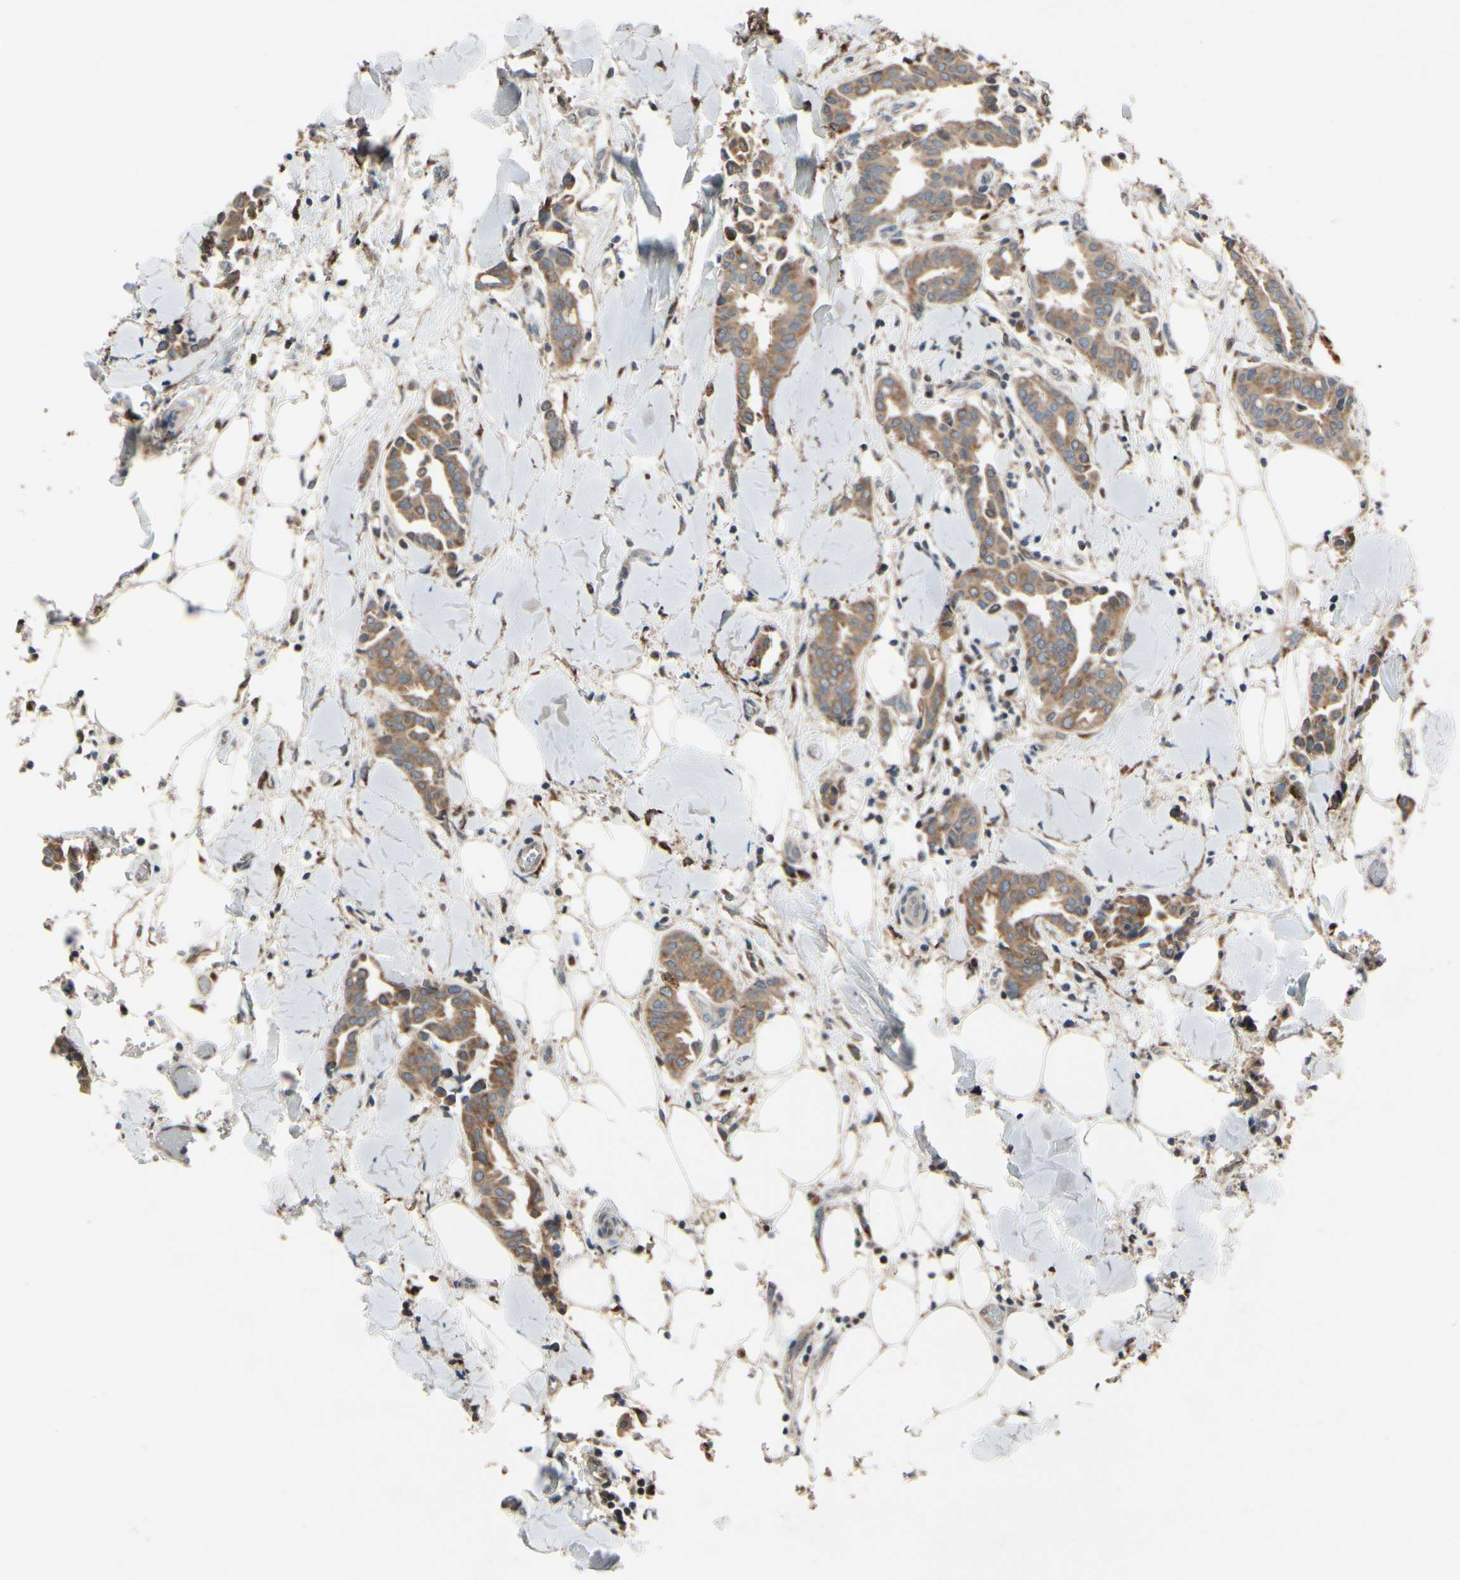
{"staining": {"intensity": "strong", "quantity": ">75%", "location": "cytoplasmic/membranous"}, "tissue": "head and neck cancer", "cell_type": "Tumor cells", "image_type": "cancer", "snomed": [{"axis": "morphology", "description": "Adenocarcinoma, NOS"}, {"axis": "topography", "description": "Salivary gland"}, {"axis": "topography", "description": "Head-Neck"}], "caption": "A brown stain labels strong cytoplasmic/membranous staining of a protein in head and neck cancer (adenocarcinoma) tumor cells.", "gene": "CGREF1", "patient": {"sex": "female", "age": 59}}